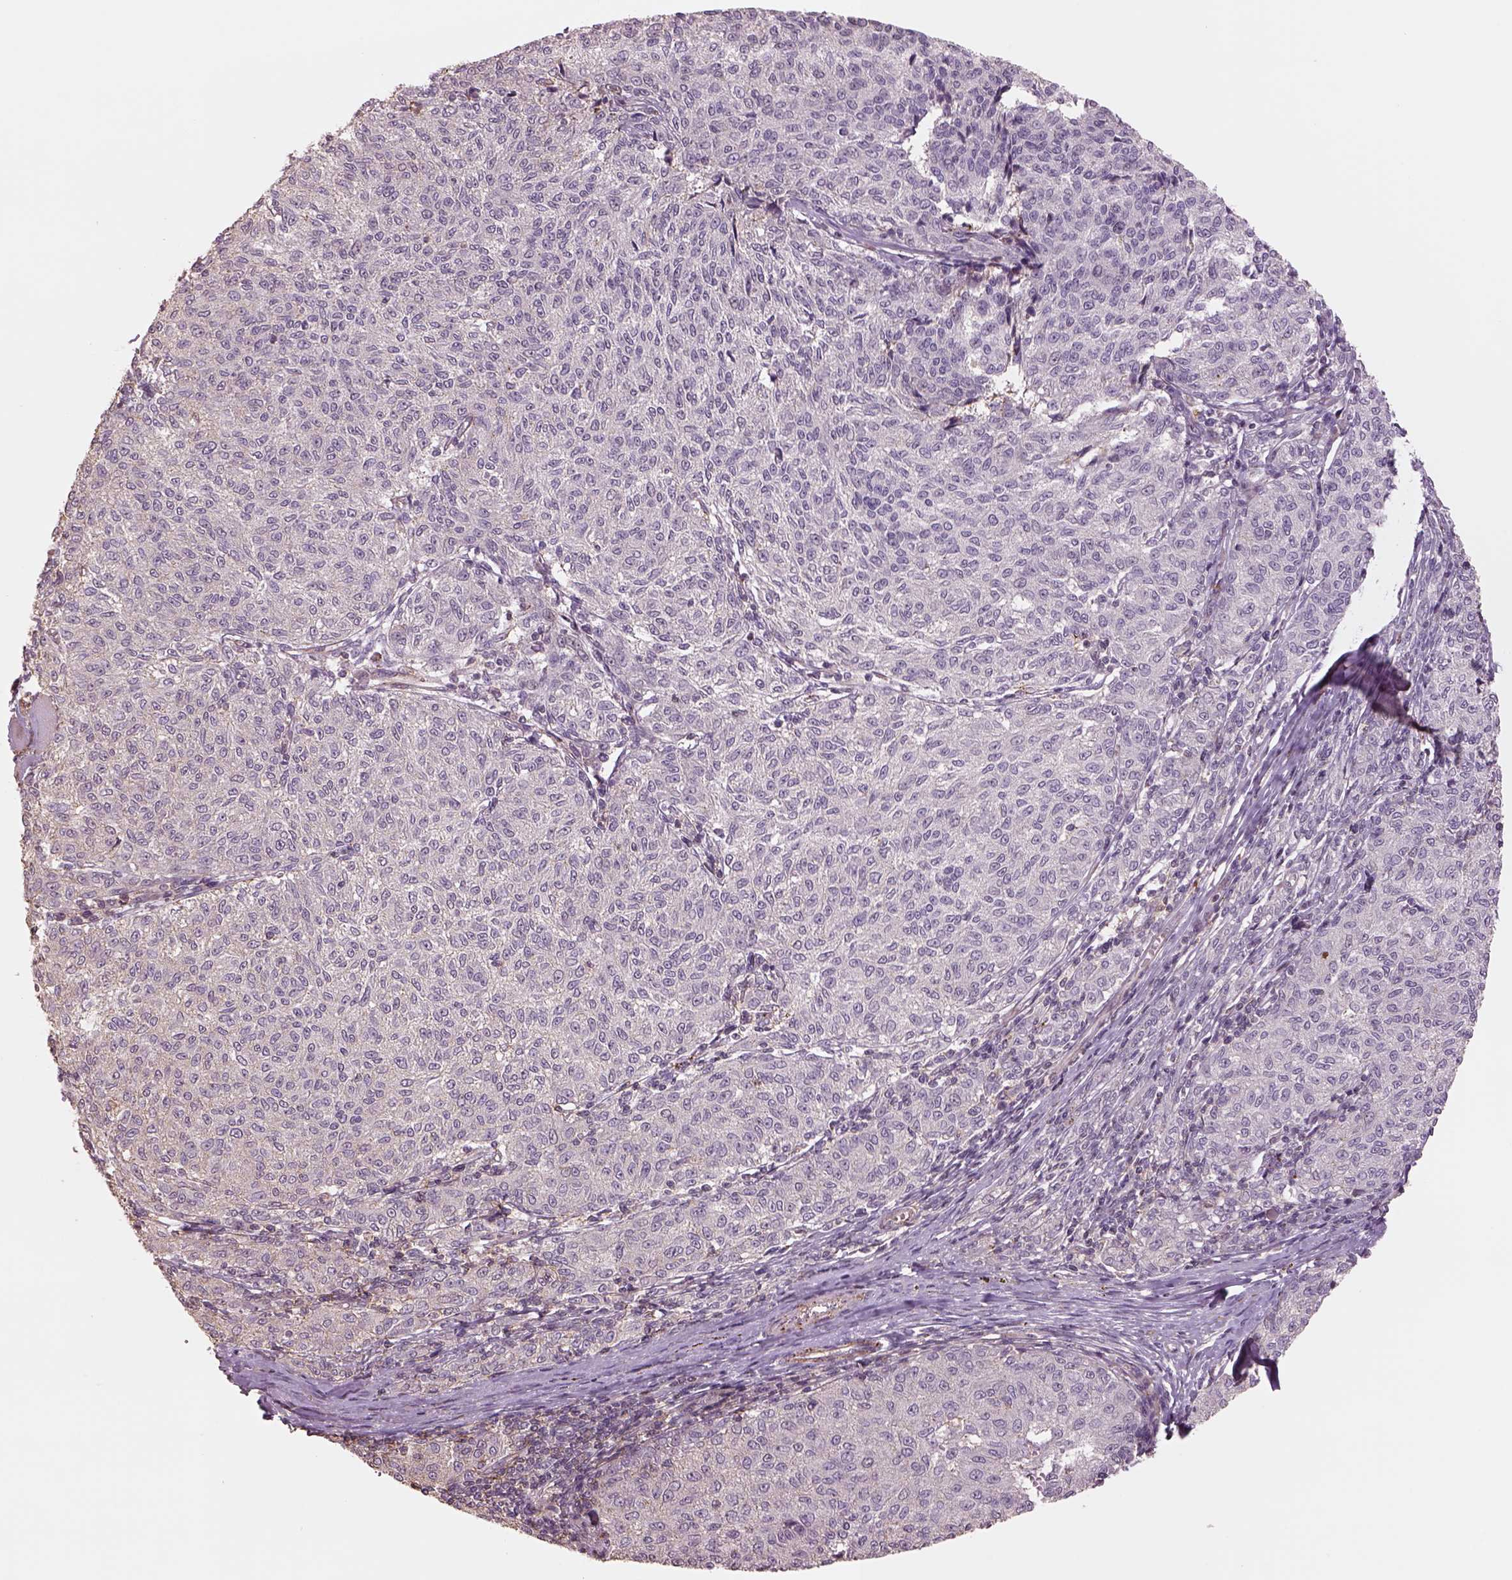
{"staining": {"intensity": "negative", "quantity": "none", "location": "none"}, "tissue": "melanoma", "cell_type": "Tumor cells", "image_type": "cancer", "snomed": [{"axis": "morphology", "description": "Malignant melanoma, NOS"}, {"axis": "topography", "description": "Skin"}], "caption": "The histopathology image demonstrates no staining of tumor cells in malignant melanoma. (DAB IHC visualized using brightfield microscopy, high magnification).", "gene": "LIN7A", "patient": {"sex": "female", "age": 72}}